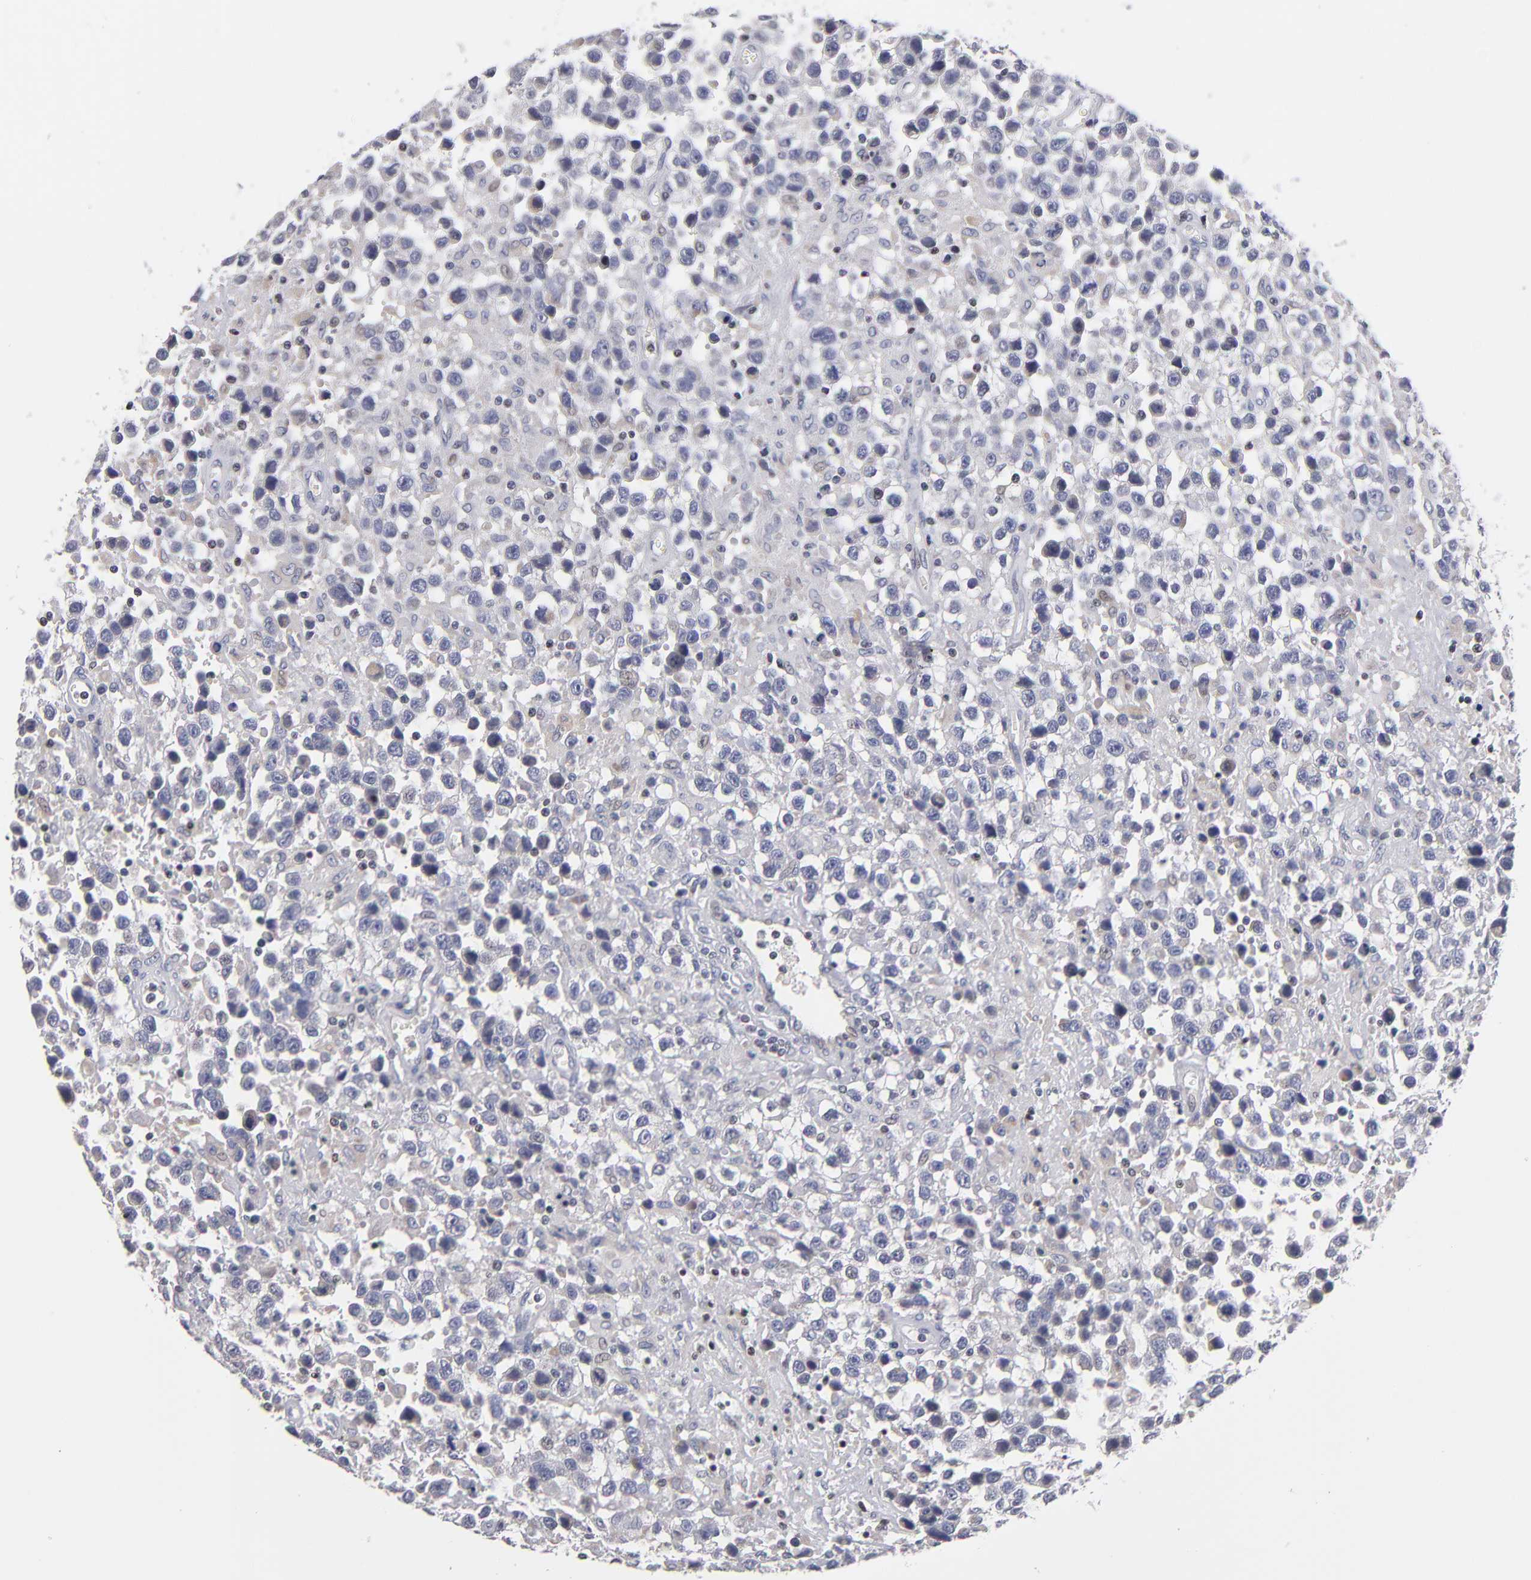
{"staining": {"intensity": "weak", "quantity": "<25%", "location": "nuclear"}, "tissue": "testis cancer", "cell_type": "Tumor cells", "image_type": "cancer", "snomed": [{"axis": "morphology", "description": "Seminoma, NOS"}, {"axis": "topography", "description": "Testis"}], "caption": "Immunohistochemistry (IHC) histopathology image of neoplastic tissue: testis cancer stained with DAB demonstrates no significant protein staining in tumor cells.", "gene": "ODF2", "patient": {"sex": "male", "age": 43}}